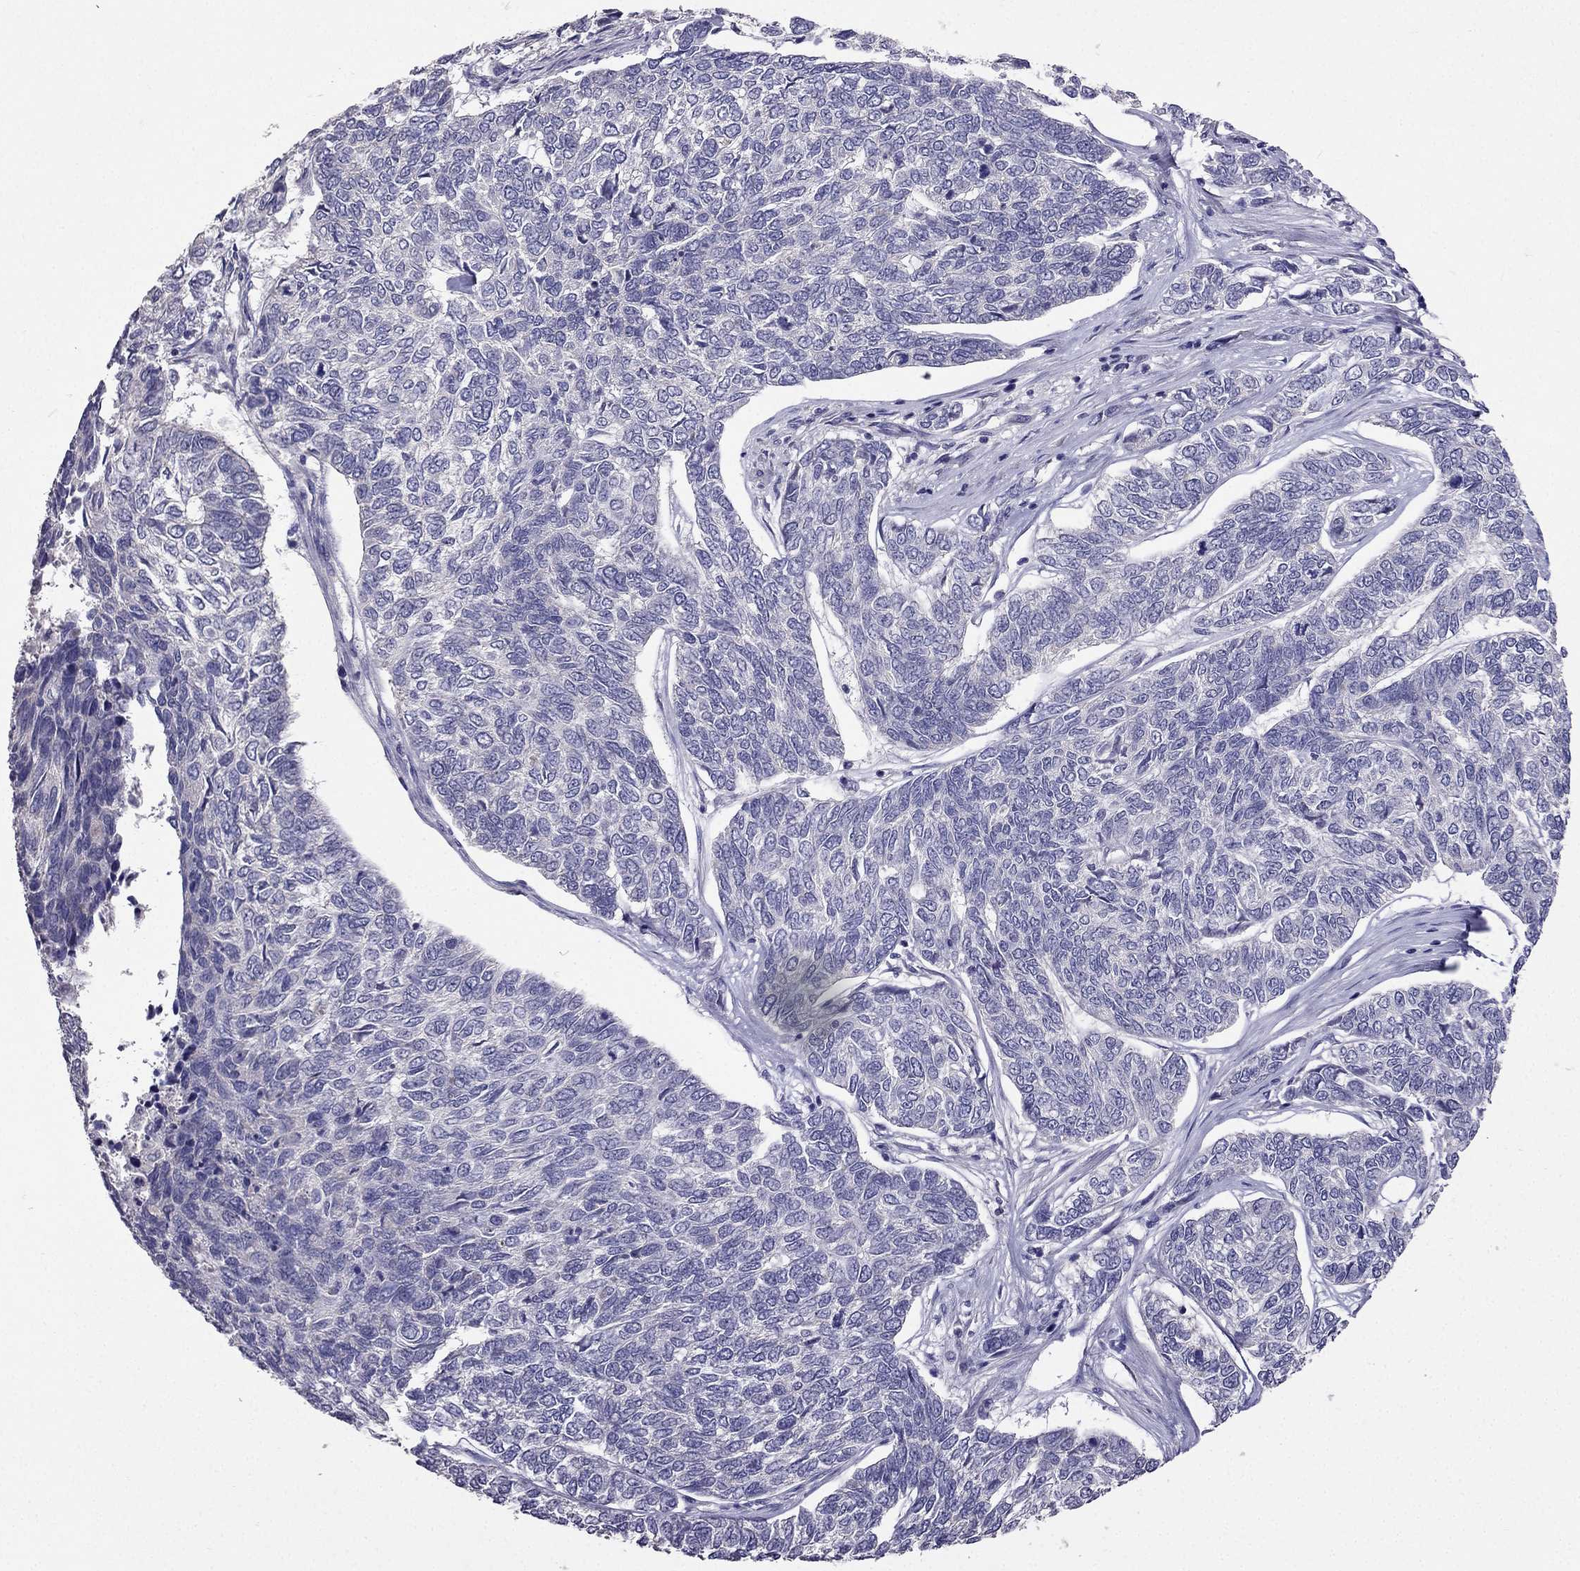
{"staining": {"intensity": "negative", "quantity": "none", "location": "none"}, "tissue": "skin cancer", "cell_type": "Tumor cells", "image_type": "cancer", "snomed": [{"axis": "morphology", "description": "Basal cell carcinoma"}, {"axis": "topography", "description": "Skin"}], "caption": "There is no significant positivity in tumor cells of skin cancer (basal cell carcinoma).", "gene": "AS3MT", "patient": {"sex": "female", "age": 65}}